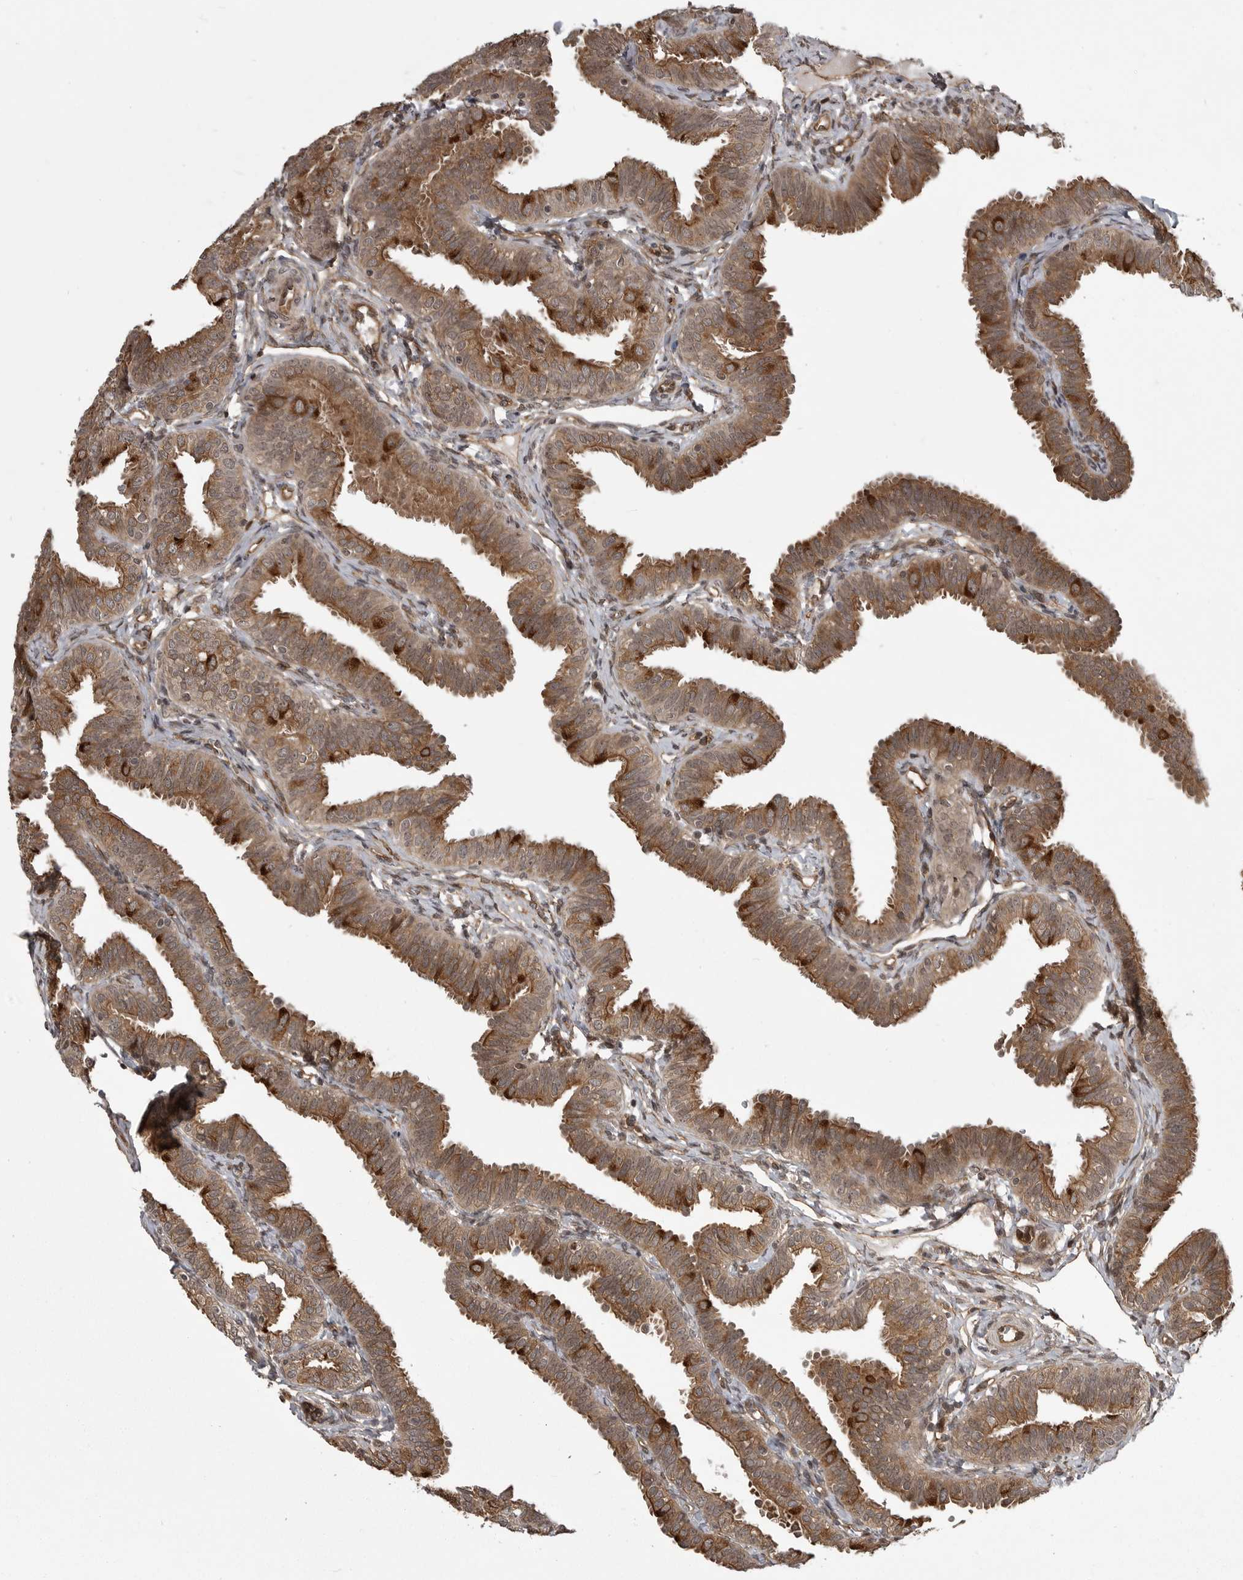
{"staining": {"intensity": "moderate", "quantity": ">75%", "location": "cytoplasmic/membranous"}, "tissue": "fallopian tube", "cell_type": "Glandular cells", "image_type": "normal", "snomed": [{"axis": "morphology", "description": "Normal tissue, NOS"}, {"axis": "topography", "description": "Fallopian tube"}], "caption": "IHC photomicrograph of normal fallopian tube stained for a protein (brown), which displays medium levels of moderate cytoplasmic/membranous staining in about >75% of glandular cells.", "gene": "DNAJC8", "patient": {"sex": "female", "age": 35}}